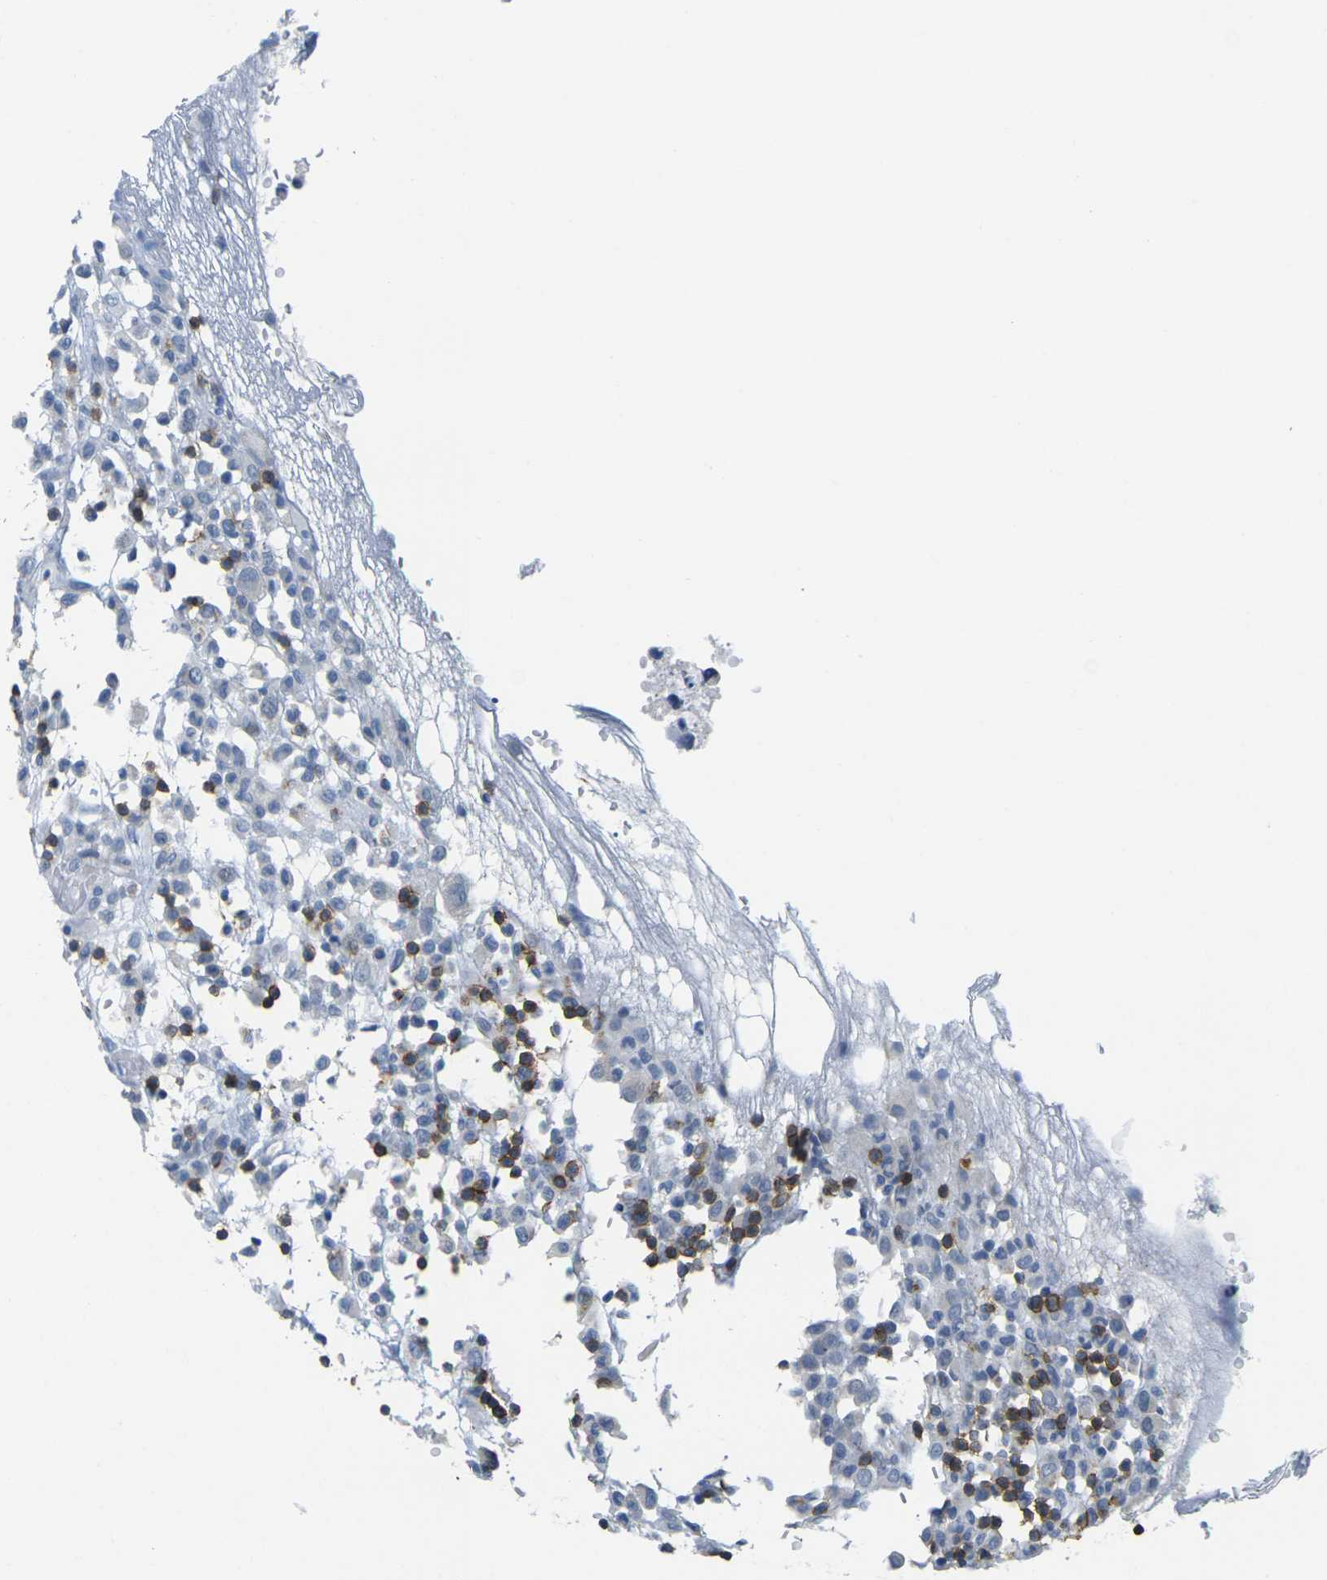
{"staining": {"intensity": "negative", "quantity": "none", "location": "none"}, "tissue": "colorectal cancer", "cell_type": "Tumor cells", "image_type": "cancer", "snomed": [{"axis": "morphology", "description": "Adenocarcinoma, NOS"}, {"axis": "topography", "description": "Colon"}], "caption": "Tumor cells show no significant protein expression in adenocarcinoma (colorectal).", "gene": "CD3D", "patient": {"sex": "female", "age": 86}}